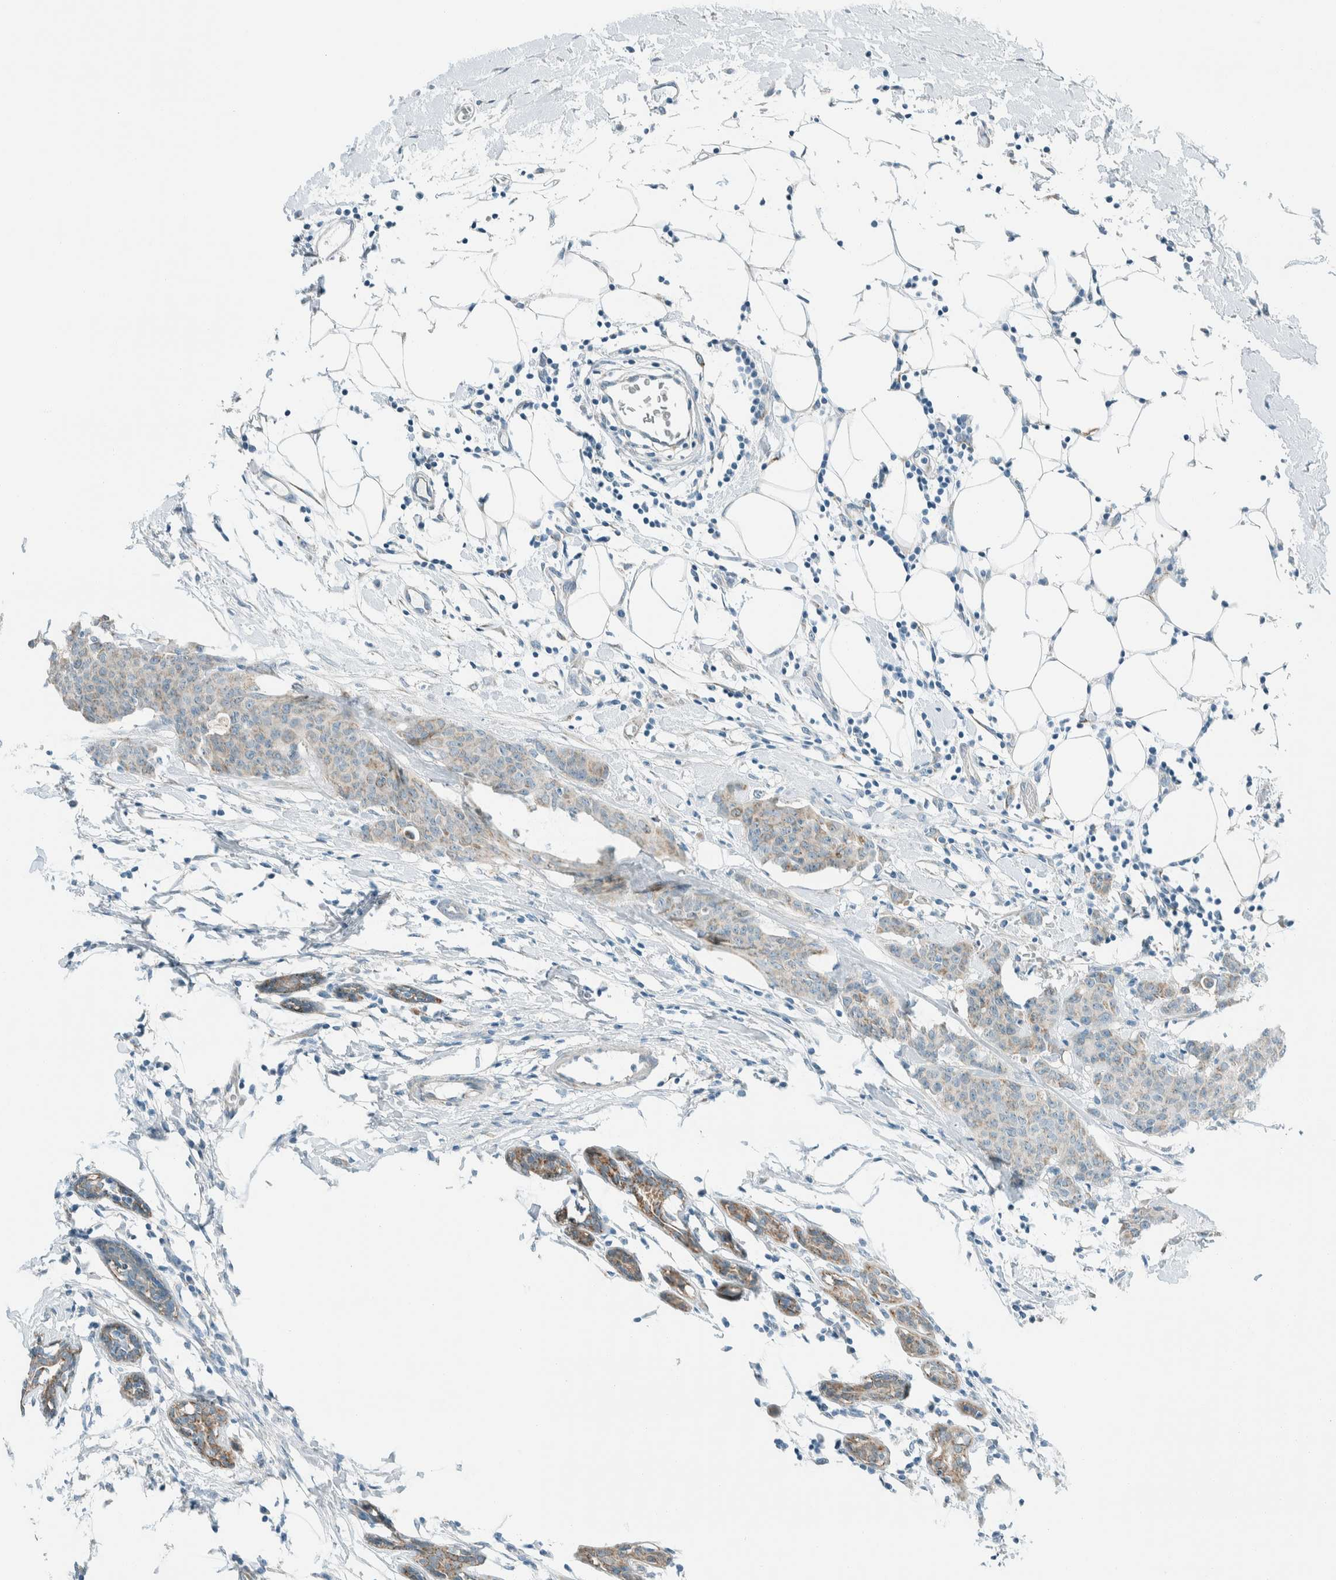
{"staining": {"intensity": "weak", "quantity": "25%-75%", "location": "cytoplasmic/membranous"}, "tissue": "breast cancer", "cell_type": "Tumor cells", "image_type": "cancer", "snomed": [{"axis": "morphology", "description": "Normal tissue, NOS"}, {"axis": "morphology", "description": "Duct carcinoma"}, {"axis": "topography", "description": "Breast"}], "caption": "Tumor cells demonstrate weak cytoplasmic/membranous staining in approximately 25%-75% of cells in breast cancer (infiltrating ductal carcinoma).", "gene": "ALDH7A1", "patient": {"sex": "female", "age": 40}}